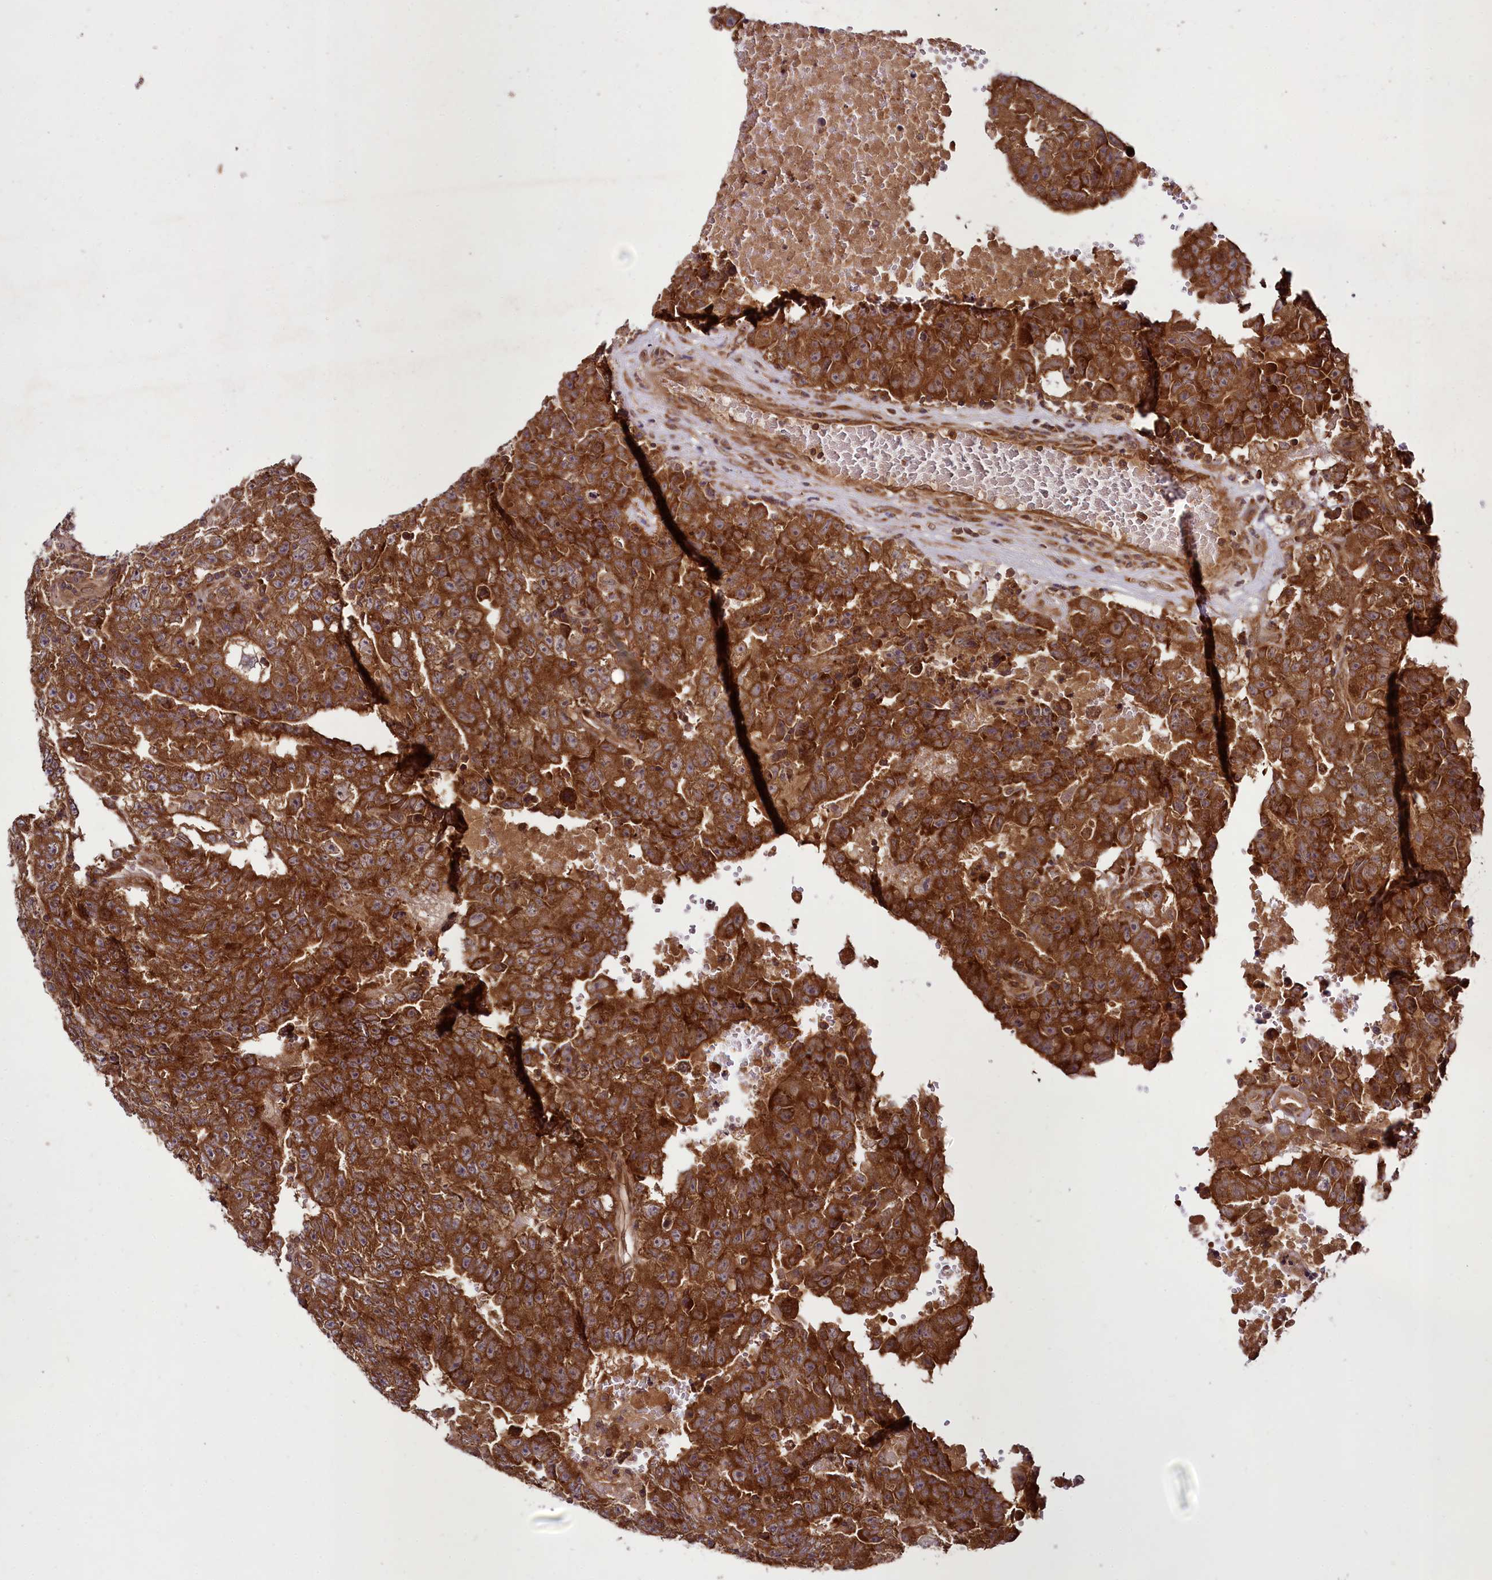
{"staining": {"intensity": "strong", "quantity": ">75%", "location": "cytoplasmic/membranous"}, "tissue": "testis cancer", "cell_type": "Tumor cells", "image_type": "cancer", "snomed": [{"axis": "morphology", "description": "Carcinoma, Embryonal, NOS"}, {"axis": "topography", "description": "Testis"}], "caption": "Testis embryonal carcinoma tissue displays strong cytoplasmic/membranous staining in approximately >75% of tumor cells", "gene": "DCP1B", "patient": {"sex": "male", "age": 25}}